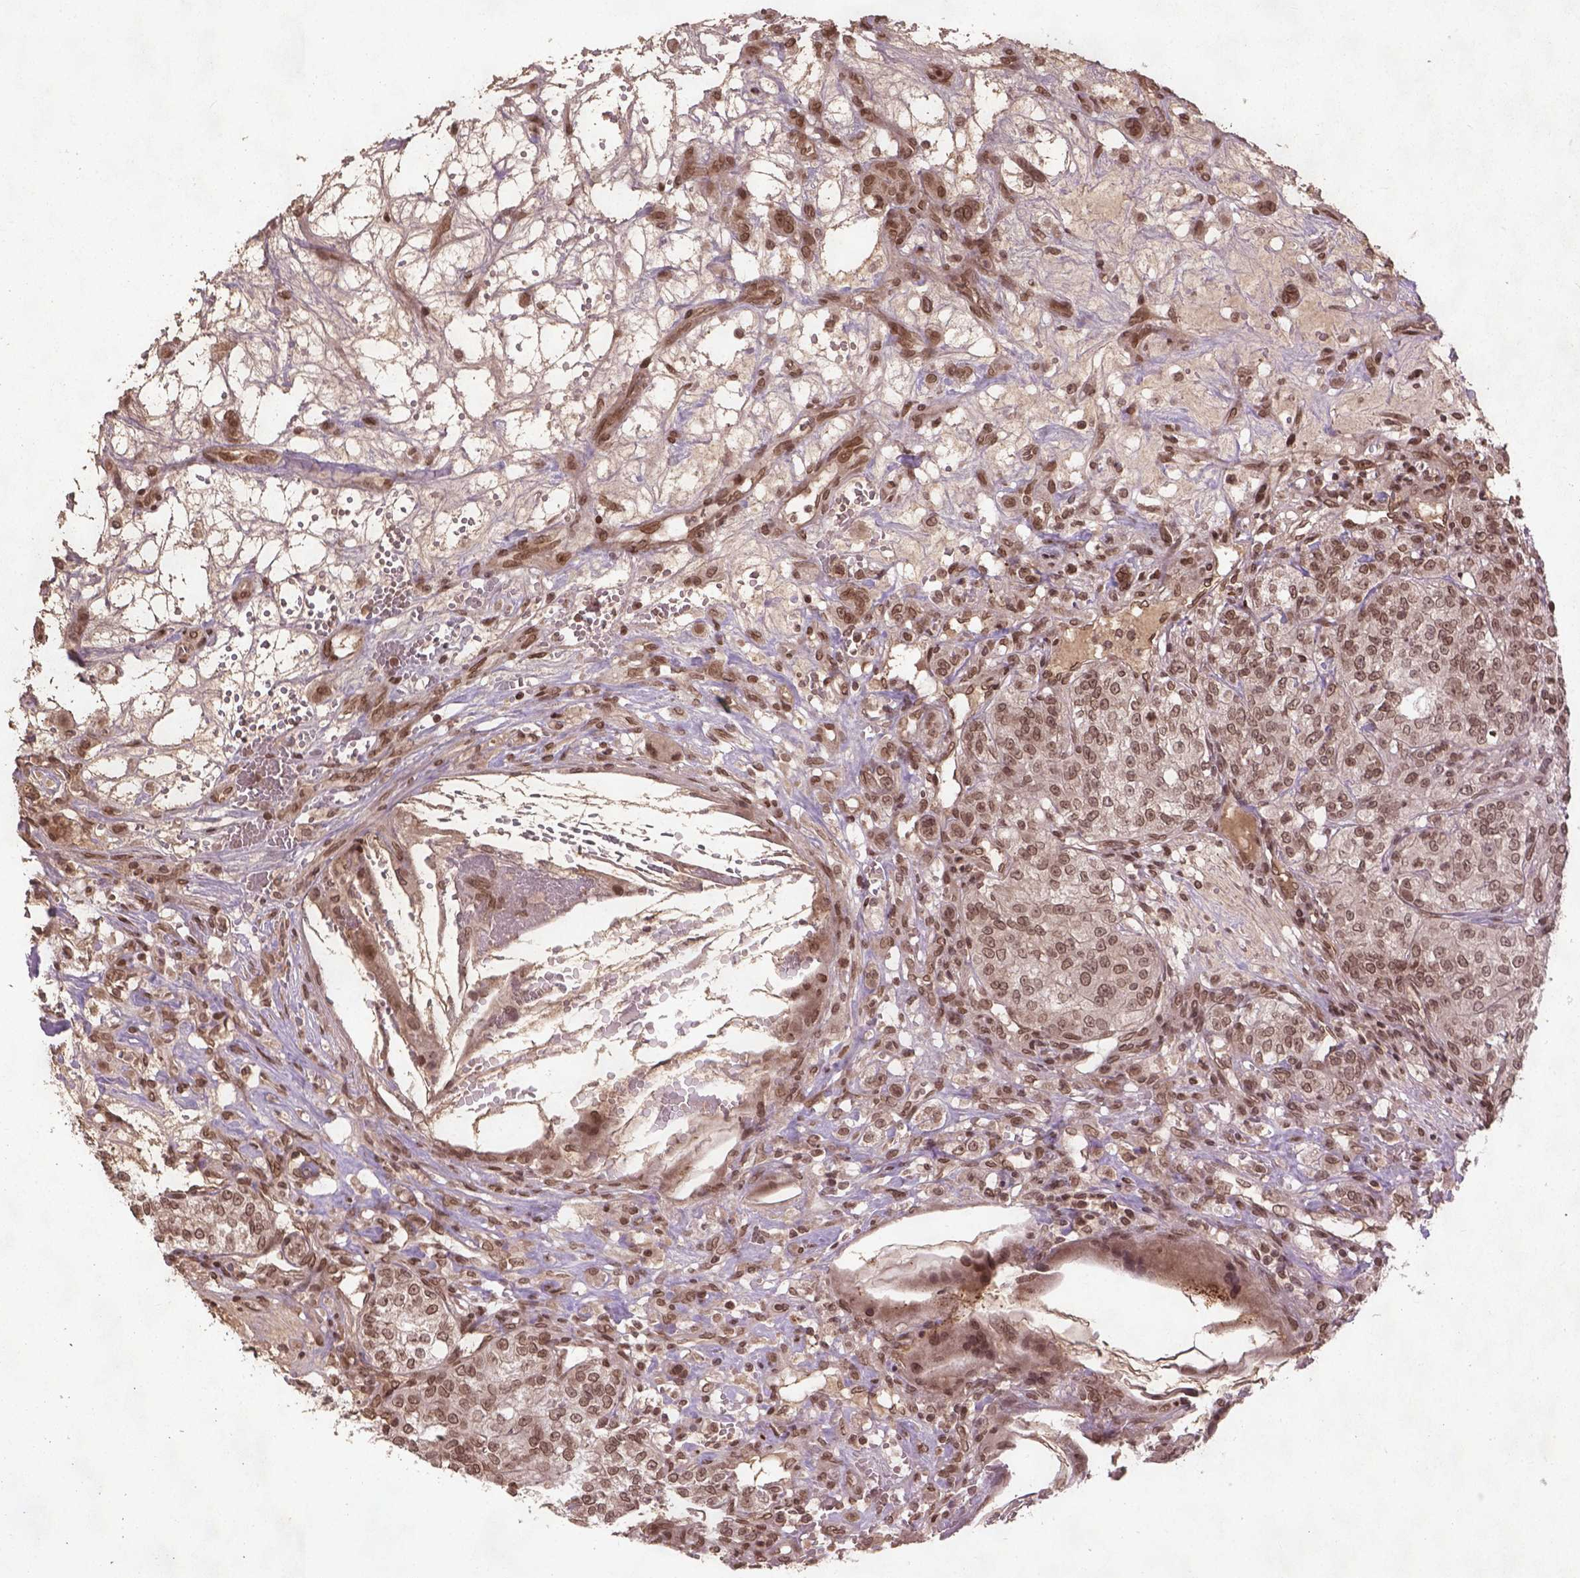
{"staining": {"intensity": "moderate", "quantity": ">75%", "location": "nuclear"}, "tissue": "renal cancer", "cell_type": "Tumor cells", "image_type": "cancer", "snomed": [{"axis": "morphology", "description": "Adenocarcinoma, NOS"}, {"axis": "topography", "description": "Kidney"}], "caption": "This histopathology image exhibits immunohistochemistry staining of human renal cancer, with medium moderate nuclear expression in approximately >75% of tumor cells.", "gene": "BANF1", "patient": {"sex": "female", "age": 63}}